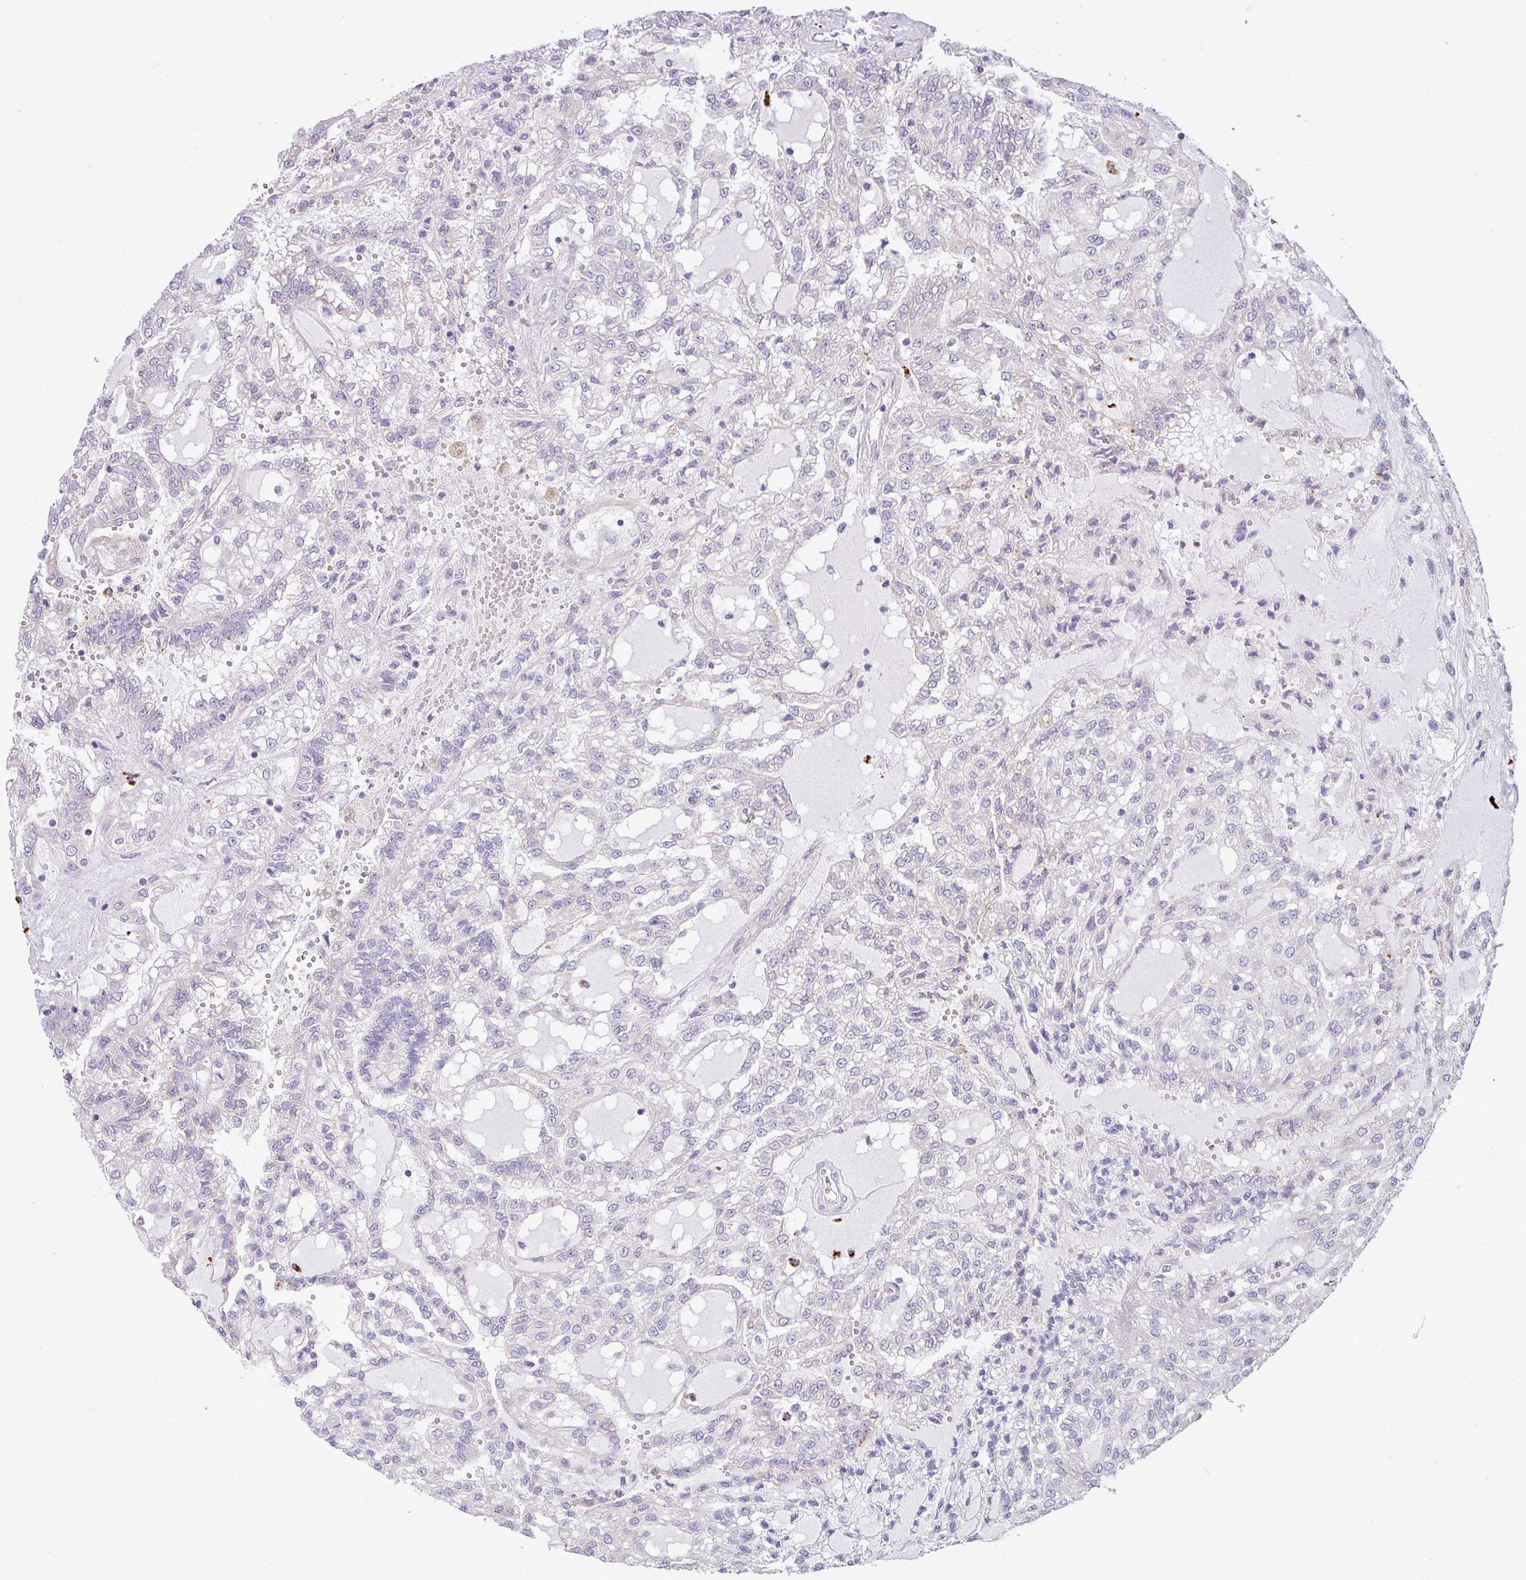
{"staining": {"intensity": "negative", "quantity": "none", "location": "none"}, "tissue": "renal cancer", "cell_type": "Tumor cells", "image_type": "cancer", "snomed": [{"axis": "morphology", "description": "Adenocarcinoma, NOS"}, {"axis": "topography", "description": "Kidney"}], "caption": "Tumor cells show no significant protein staining in adenocarcinoma (renal).", "gene": "ACAP3", "patient": {"sex": "male", "age": 63}}